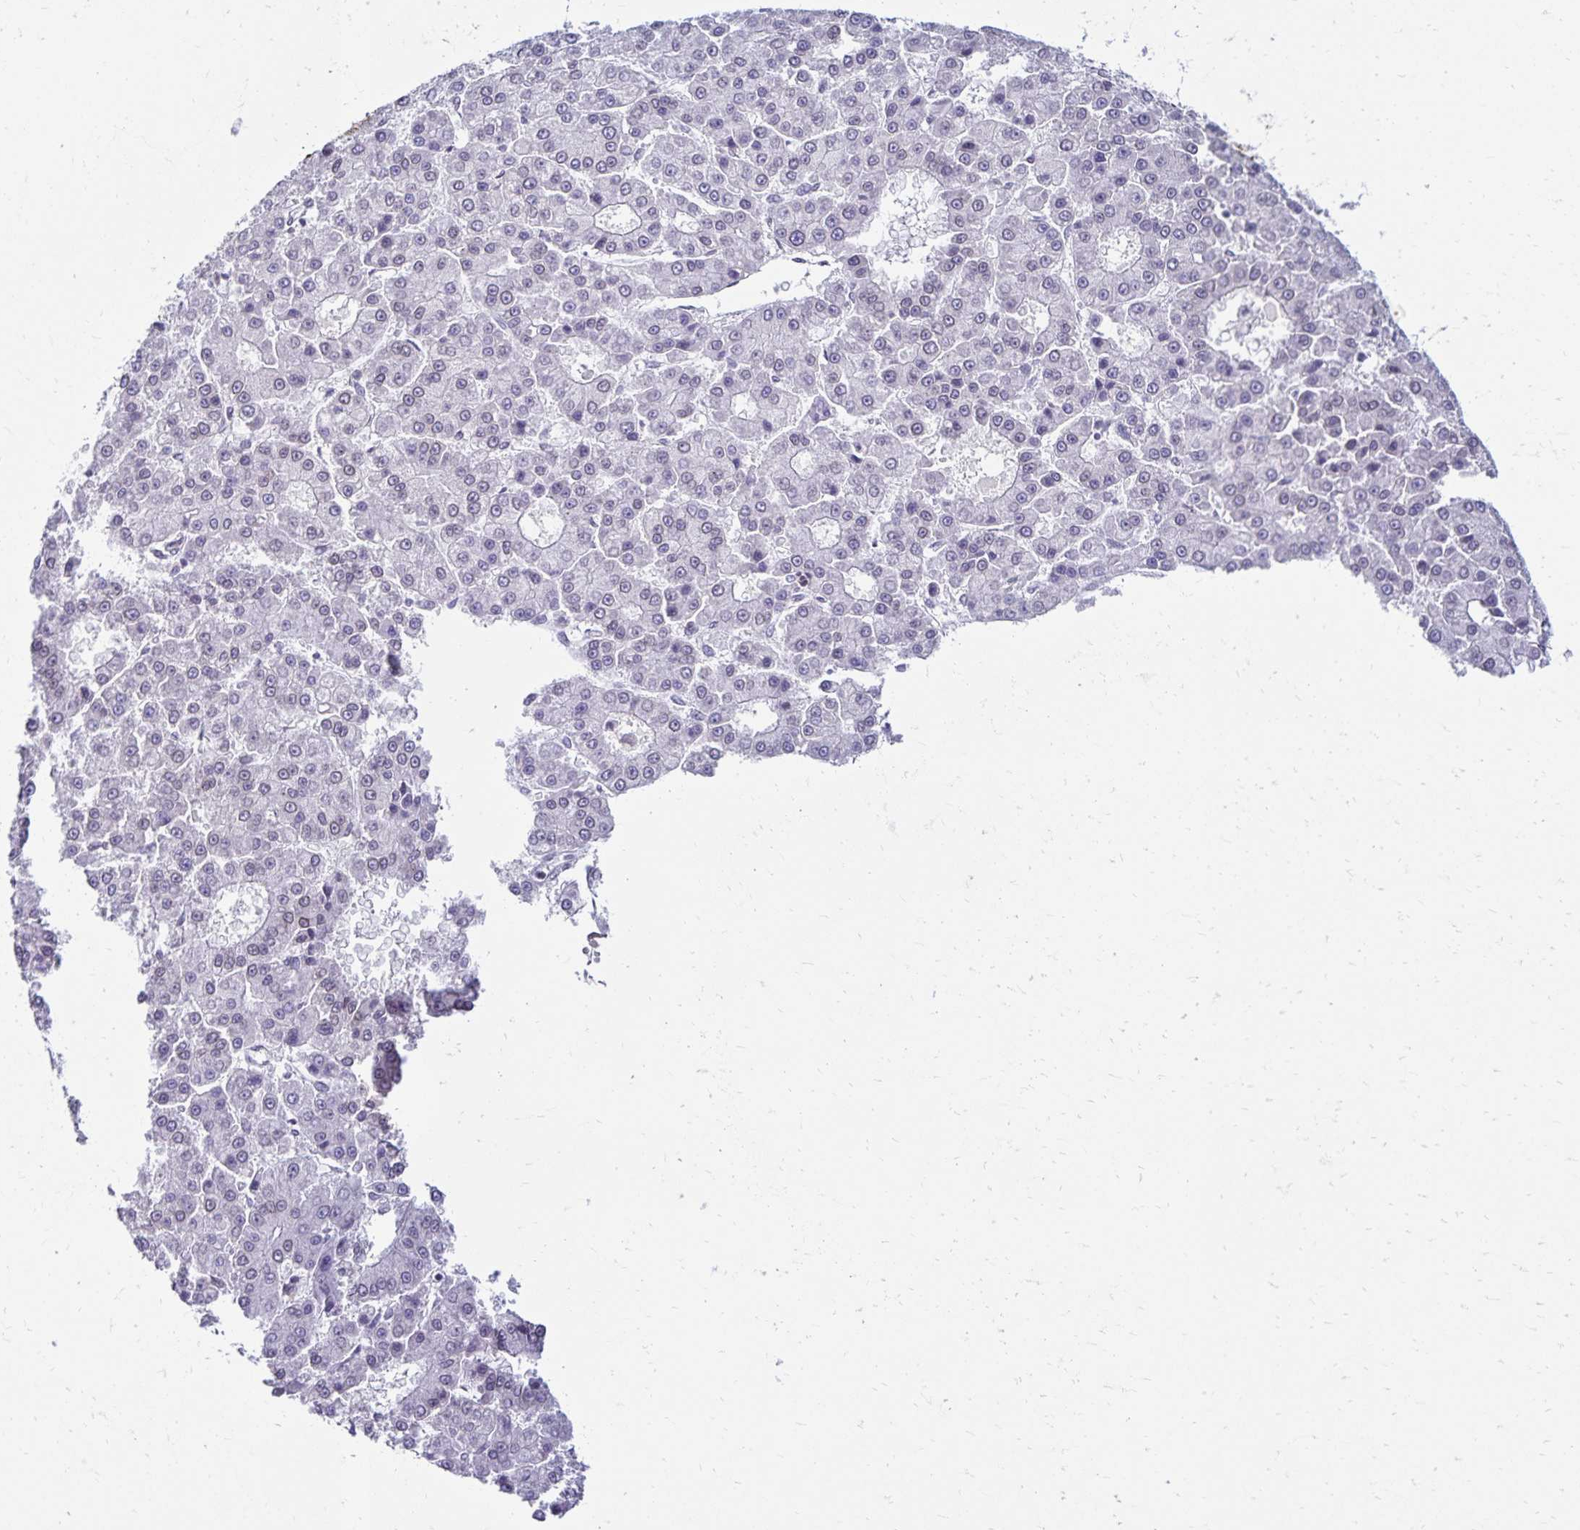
{"staining": {"intensity": "negative", "quantity": "none", "location": "none"}, "tissue": "liver cancer", "cell_type": "Tumor cells", "image_type": "cancer", "snomed": [{"axis": "morphology", "description": "Carcinoma, Hepatocellular, NOS"}, {"axis": "topography", "description": "Liver"}], "caption": "Liver cancer (hepatocellular carcinoma) was stained to show a protein in brown. There is no significant positivity in tumor cells. (IHC, brightfield microscopy, high magnification).", "gene": "FAM166C", "patient": {"sex": "male", "age": 70}}